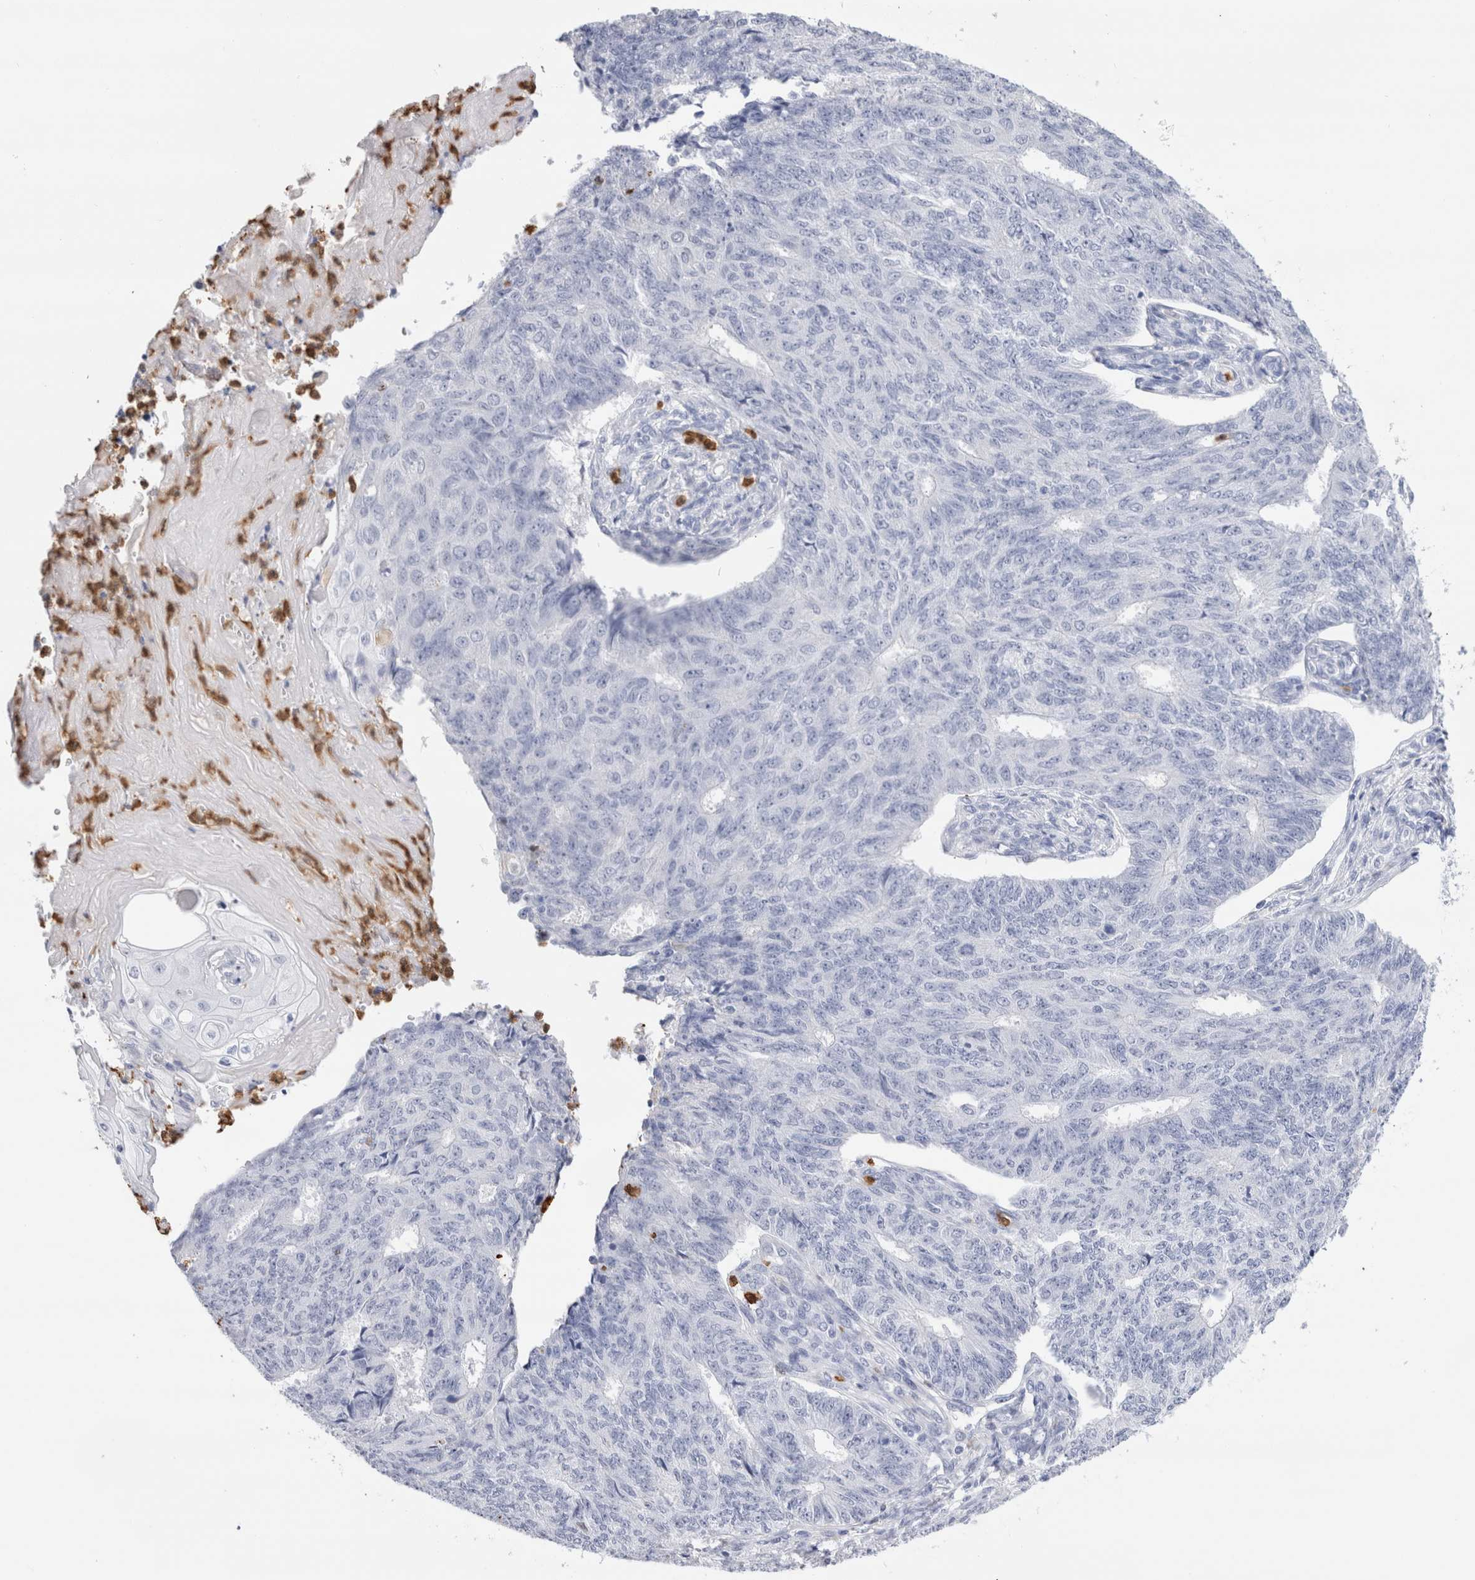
{"staining": {"intensity": "negative", "quantity": "none", "location": "none"}, "tissue": "endometrial cancer", "cell_type": "Tumor cells", "image_type": "cancer", "snomed": [{"axis": "morphology", "description": "Adenocarcinoma, NOS"}, {"axis": "topography", "description": "Endometrium"}], "caption": "High power microscopy micrograph of an immunohistochemistry (IHC) photomicrograph of endometrial cancer, revealing no significant staining in tumor cells.", "gene": "SLC10A5", "patient": {"sex": "female", "age": 32}}